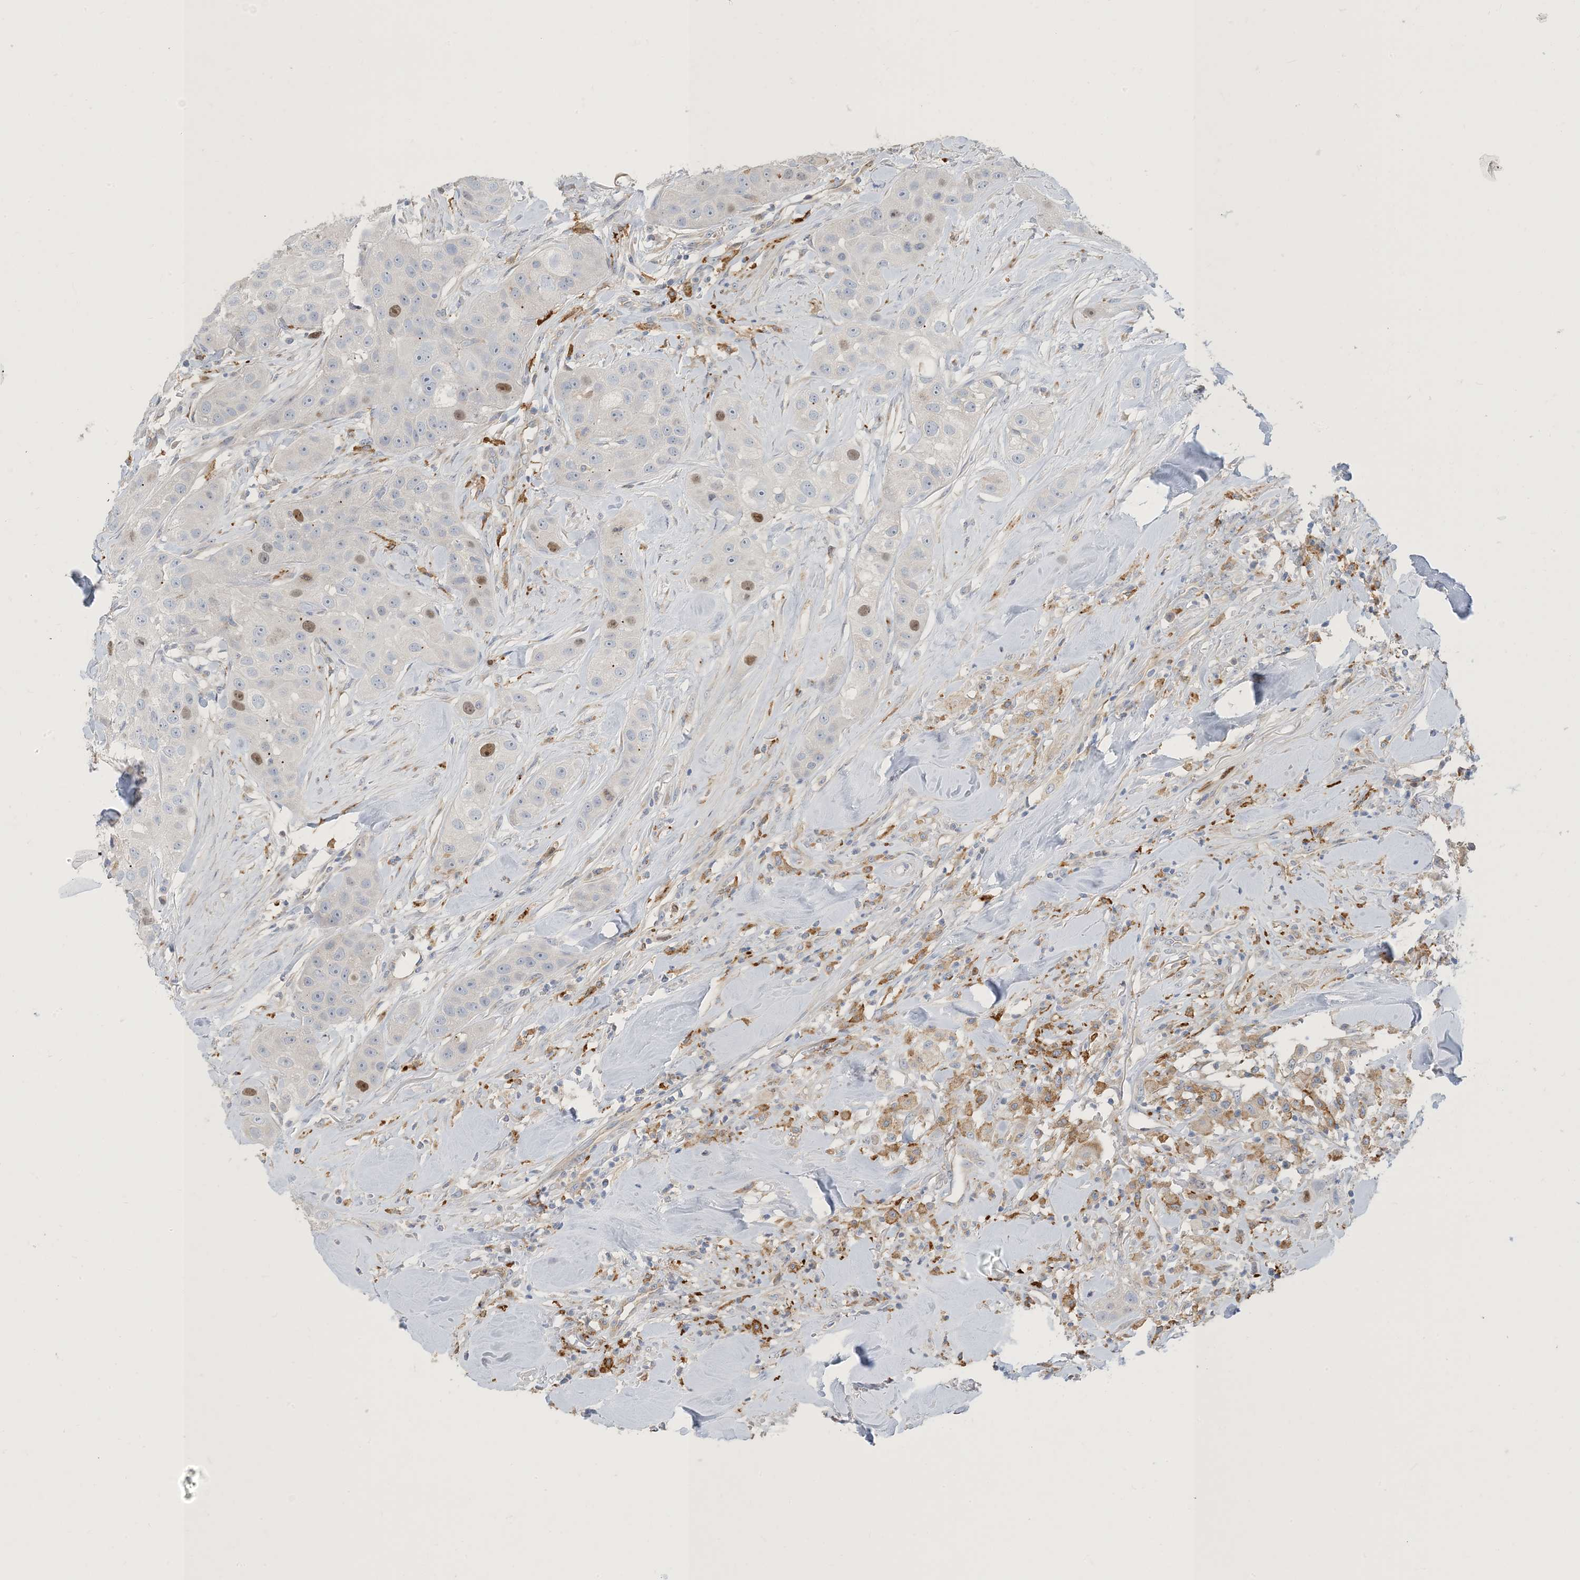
{"staining": {"intensity": "moderate", "quantity": "<25%", "location": "nuclear"}, "tissue": "head and neck cancer", "cell_type": "Tumor cells", "image_type": "cancer", "snomed": [{"axis": "morphology", "description": "Normal tissue, NOS"}, {"axis": "morphology", "description": "Squamous cell carcinoma, NOS"}, {"axis": "topography", "description": "Skeletal muscle"}, {"axis": "topography", "description": "Head-Neck"}], "caption": "Tumor cells reveal moderate nuclear expression in about <25% of cells in head and neck cancer (squamous cell carcinoma).", "gene": "PEAR1", "patient": {"sex": "male", "age": 51}}